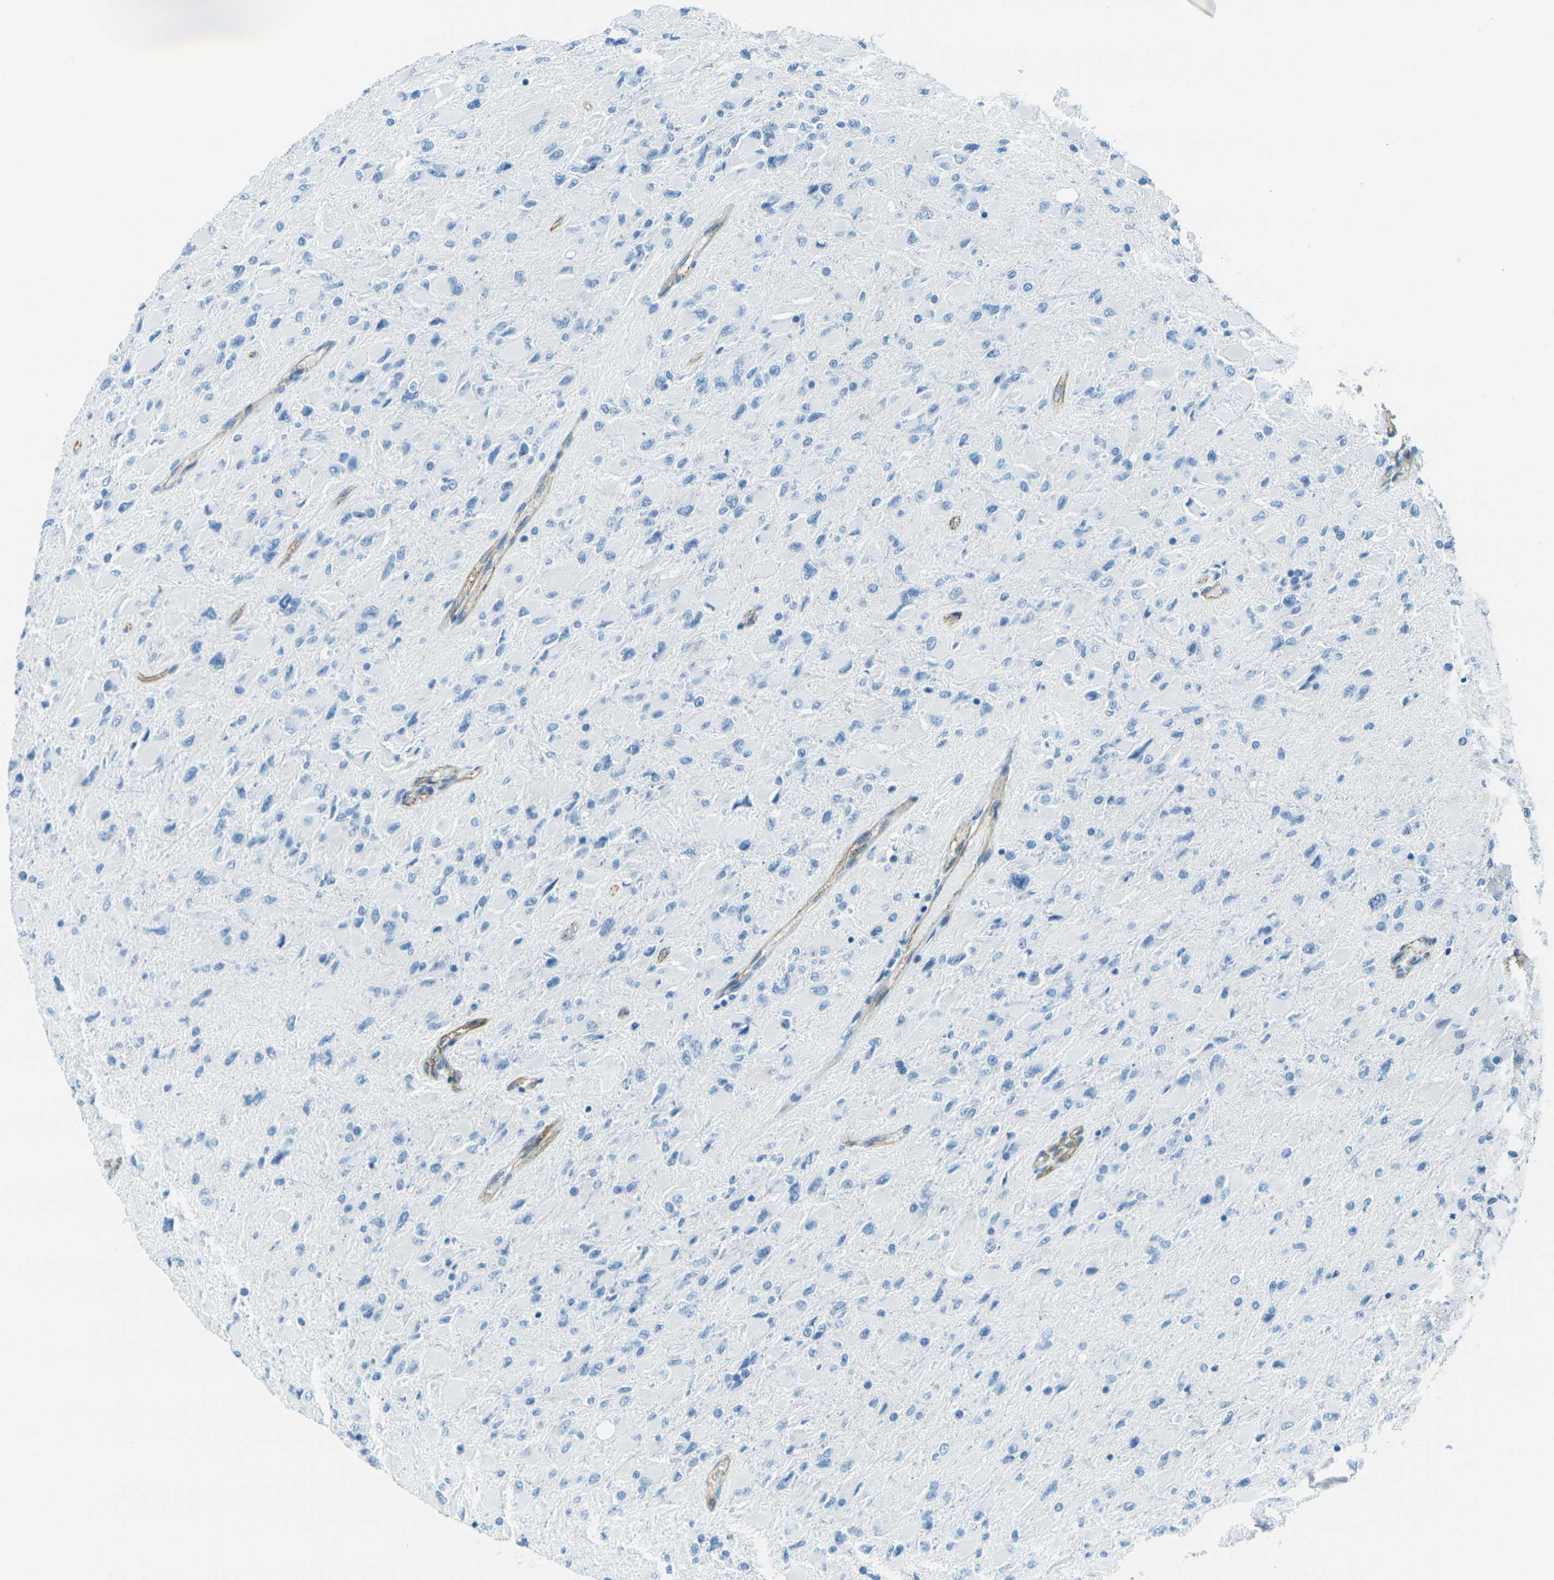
{"staining": {"intensity": "negative", "quantity": "none", "location": "none"}, "tissue": "glioma", "cell_type": "Tumor cells", "image_type": "cancer", "snomed": [{"axis": "morphology", "description": "Glioma, malignant, High grade"}, {"axis": "topography", "description": "Cerebral cortex"}], "caption": "Tumor cells show no significant positivity in malignant high-grade glioma.", "gene": "OCLN", "patient": {"sex": "female", "age": 36}}